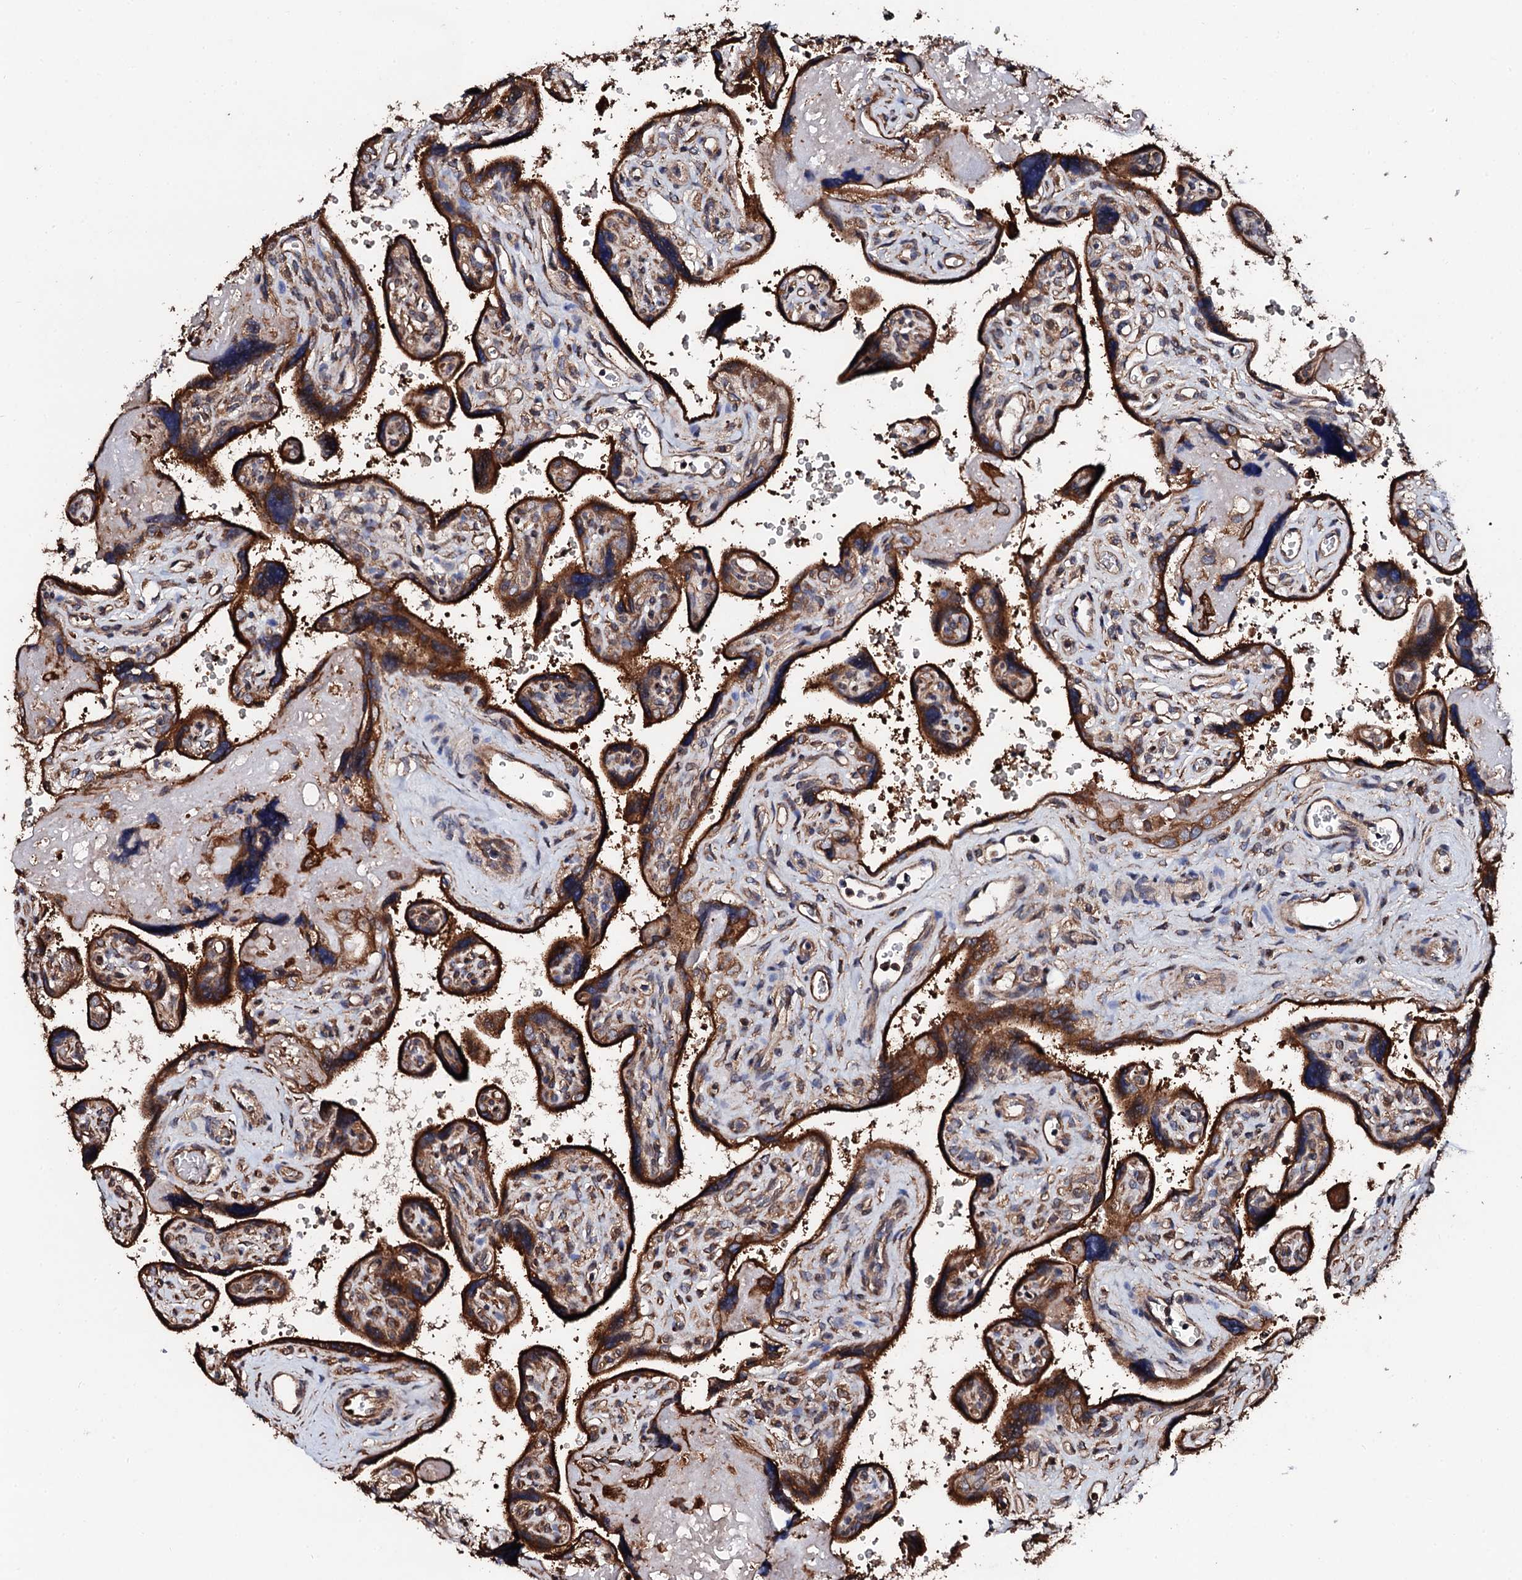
{"staining": {"intensity": "strong", "quantity": ">75%", "location": "cytoplasmic/membranous"}, "tissue": "placenta", "cell_type": "Trophoblastic cells", "image_type": "normal", "snomed": [{"axis": "morphology", "description": "Normal tissue, NOS"}, {"axis": "topography", "description": "Placenta"}], "caption": "The photomicrograph reveals staining of normal placenta, revealing strong cytoplasmic/membranous protein staining (brown color) within trophoblastic cells.", "gene": "CKAP5", "patient": {"sex": "female", "age": 39}}